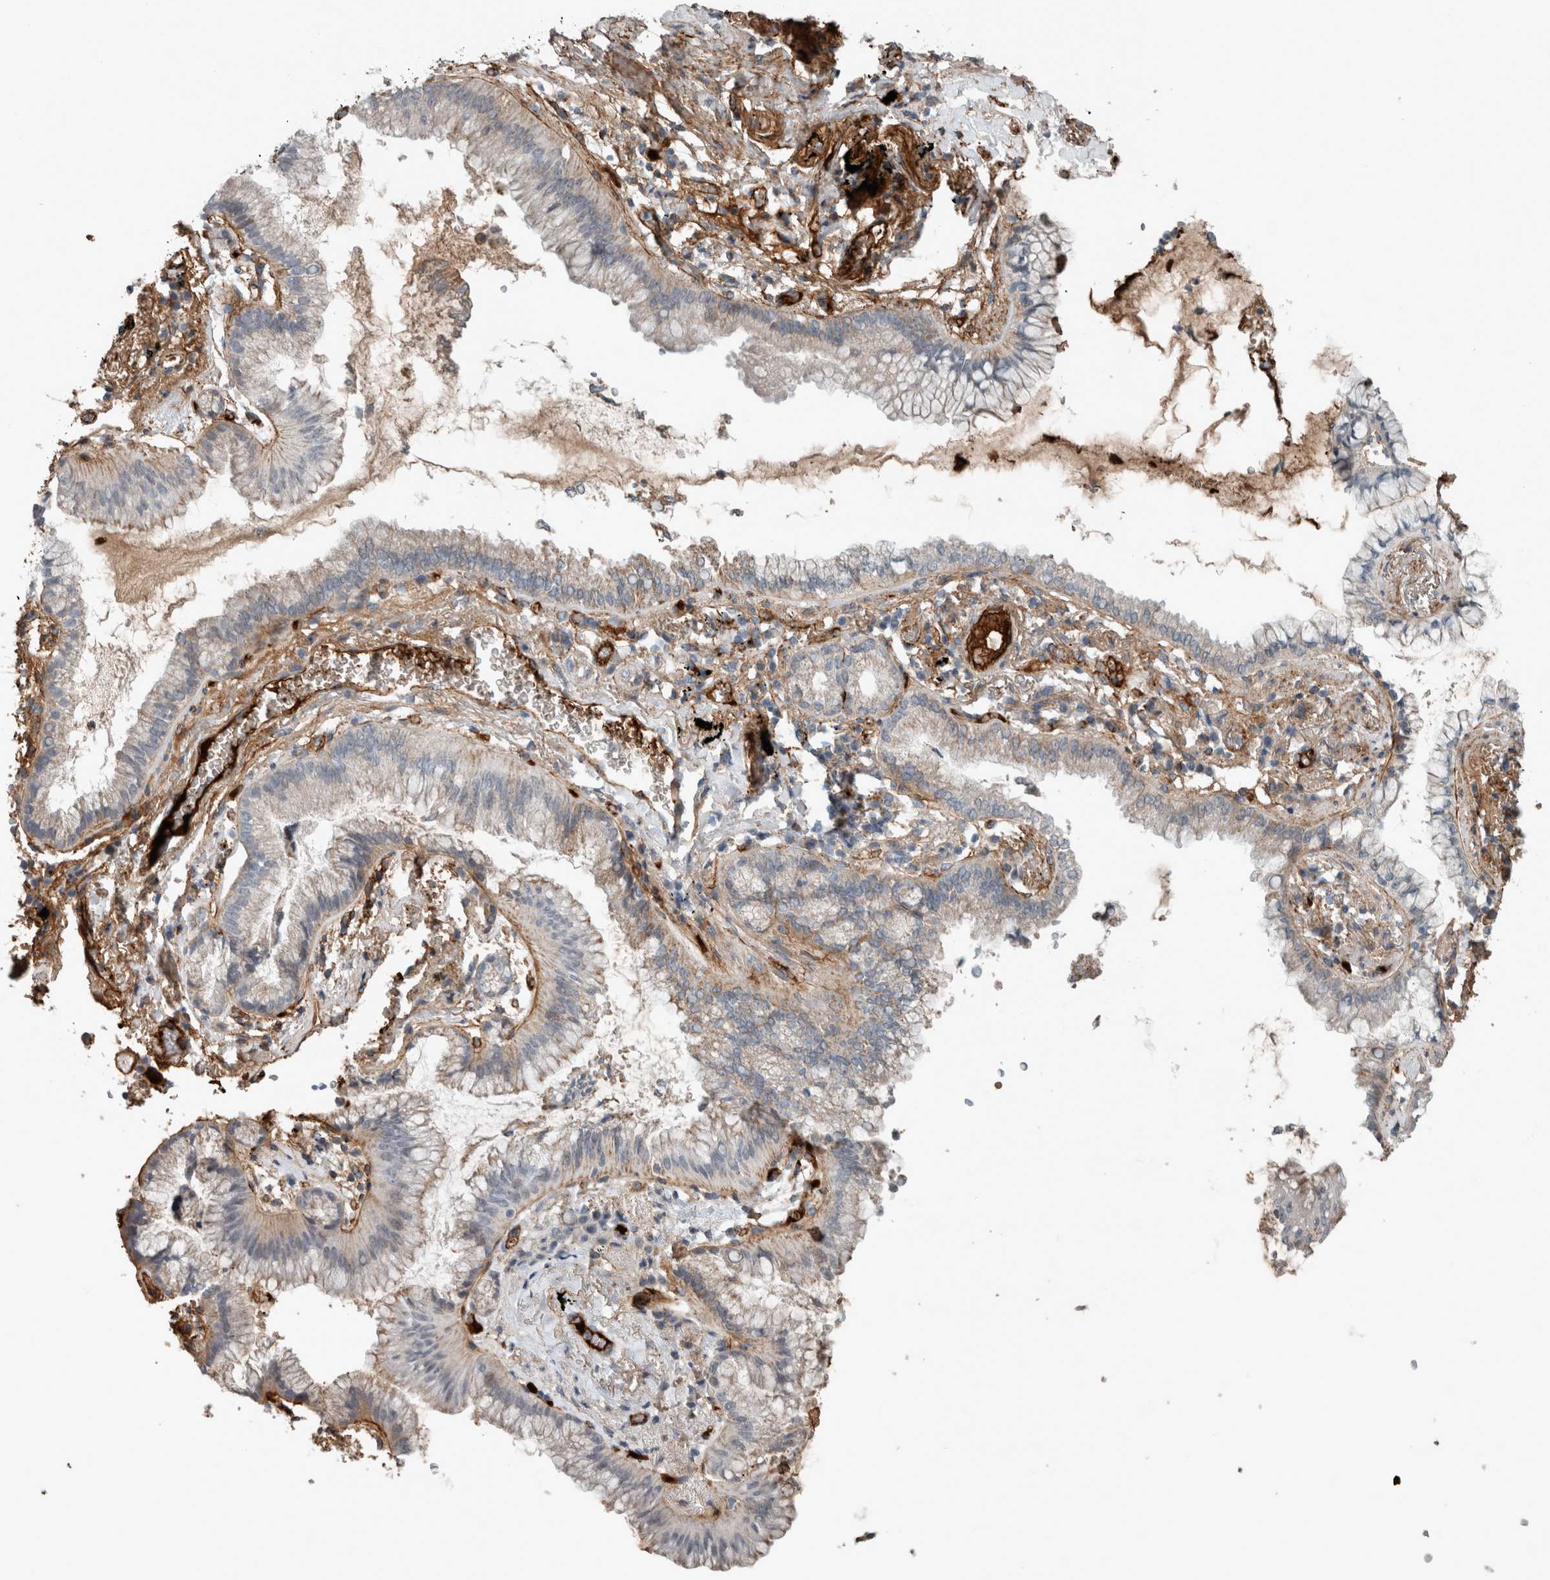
{"staining": {"intensity": "weak", "quantity": "<25%", "location": "cytoplasmic/membranous"}, "tissue": "lung cancer", "cell_type": "Tumor cells", "image_type": "cancer", "snomed": [{"axis": "morphology", "description": "Adenocarcinoma, NOS"}, {"axis": "topography", "description": "Lung"}], "caption": "Immunohistochemistry (IHC) image of neoplastic tissue: human lung adenocarcinoma stained with DAB shows no significant protein expression in tumor cells.", "gene": "FN1", "patient": {"sex": "female", "age": 70}}